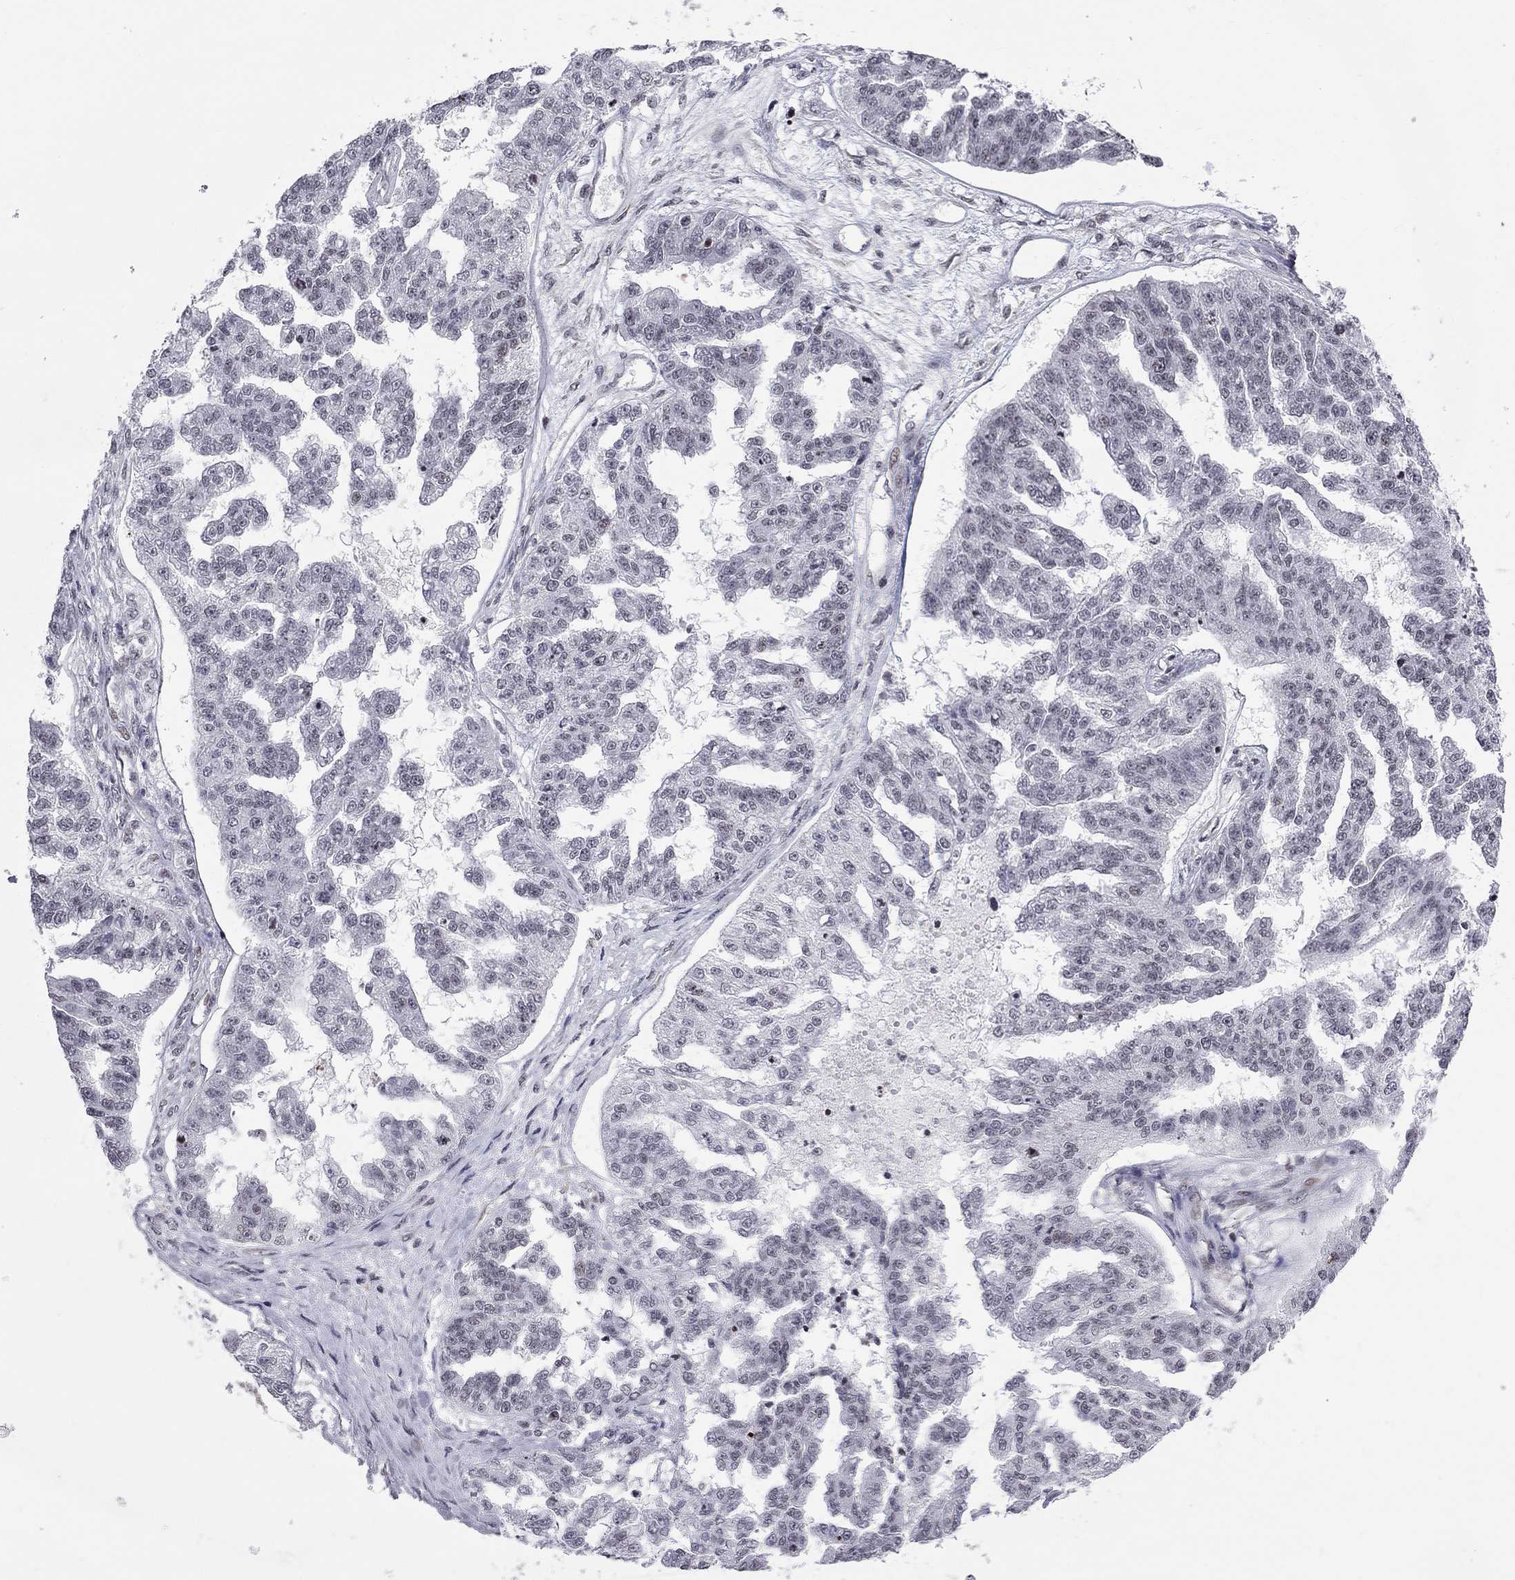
{"staining": {"intensity": "negative", "quantity": "none", "location": "none"}, "tissue": "ovarian cancer", "cell_type": "Tumor cells", "image_type": "cancer", "snomed": [{"axis": "morphology", "description": "Cystadenocarcinoma, serous, NOS"}, {"axis": "topography", "description": "Ovary"}], "caption": "IHC histopathology image of neoplastic tissue: ovarian cancer (serous cystadenocarcinoma) stained with DAB (3,3'-diaminobenzidine) displays no significant protein positivity in tumor cells. The staining is performed using DAB brown chromogen with nuclei counter-stained in using hematoxylin.", "gene": "MTNR1B", "patient": {"sex": "female", "age": 58}}